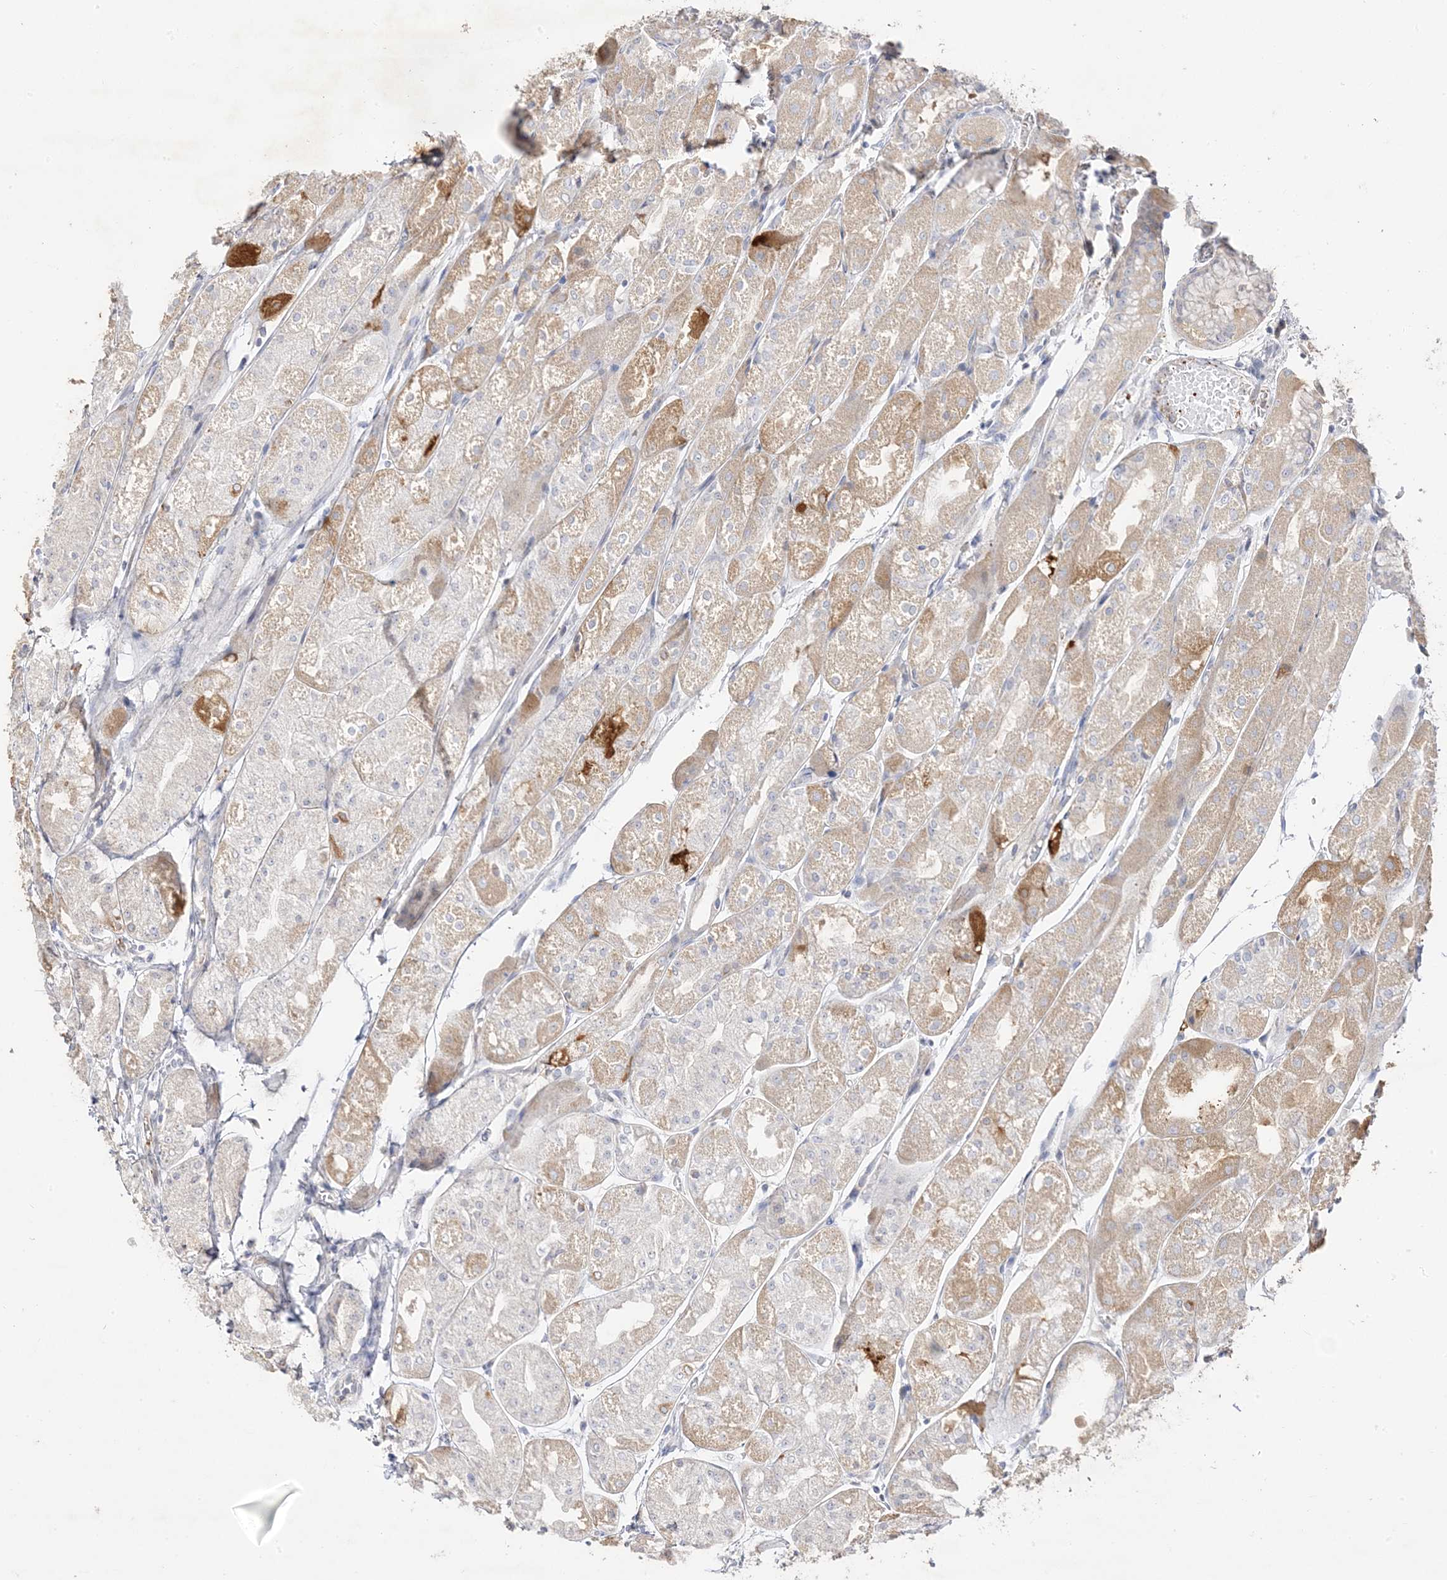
{"staining": {"intensity": "weak", "quantity": "25%-75%", "location": "cytoplasmic/membranous"}, "tissue": "stomach", "cell_type": "Glandular cells", "image_type": "normal", "snomed": [{"axis": "morphology", "description": "Normal tissue, NOS"}, {"axis": "topography", "description": "Stomach, upper"}], "caption": "There is low levels of weak cytoplasmic/membranous staining in glandular cells of unremarkable stomach, as demonstrated by immunohistochemical staining (brown color).", "gene": "TRANK1", "patient": {"sex": "male", "age": 72}}